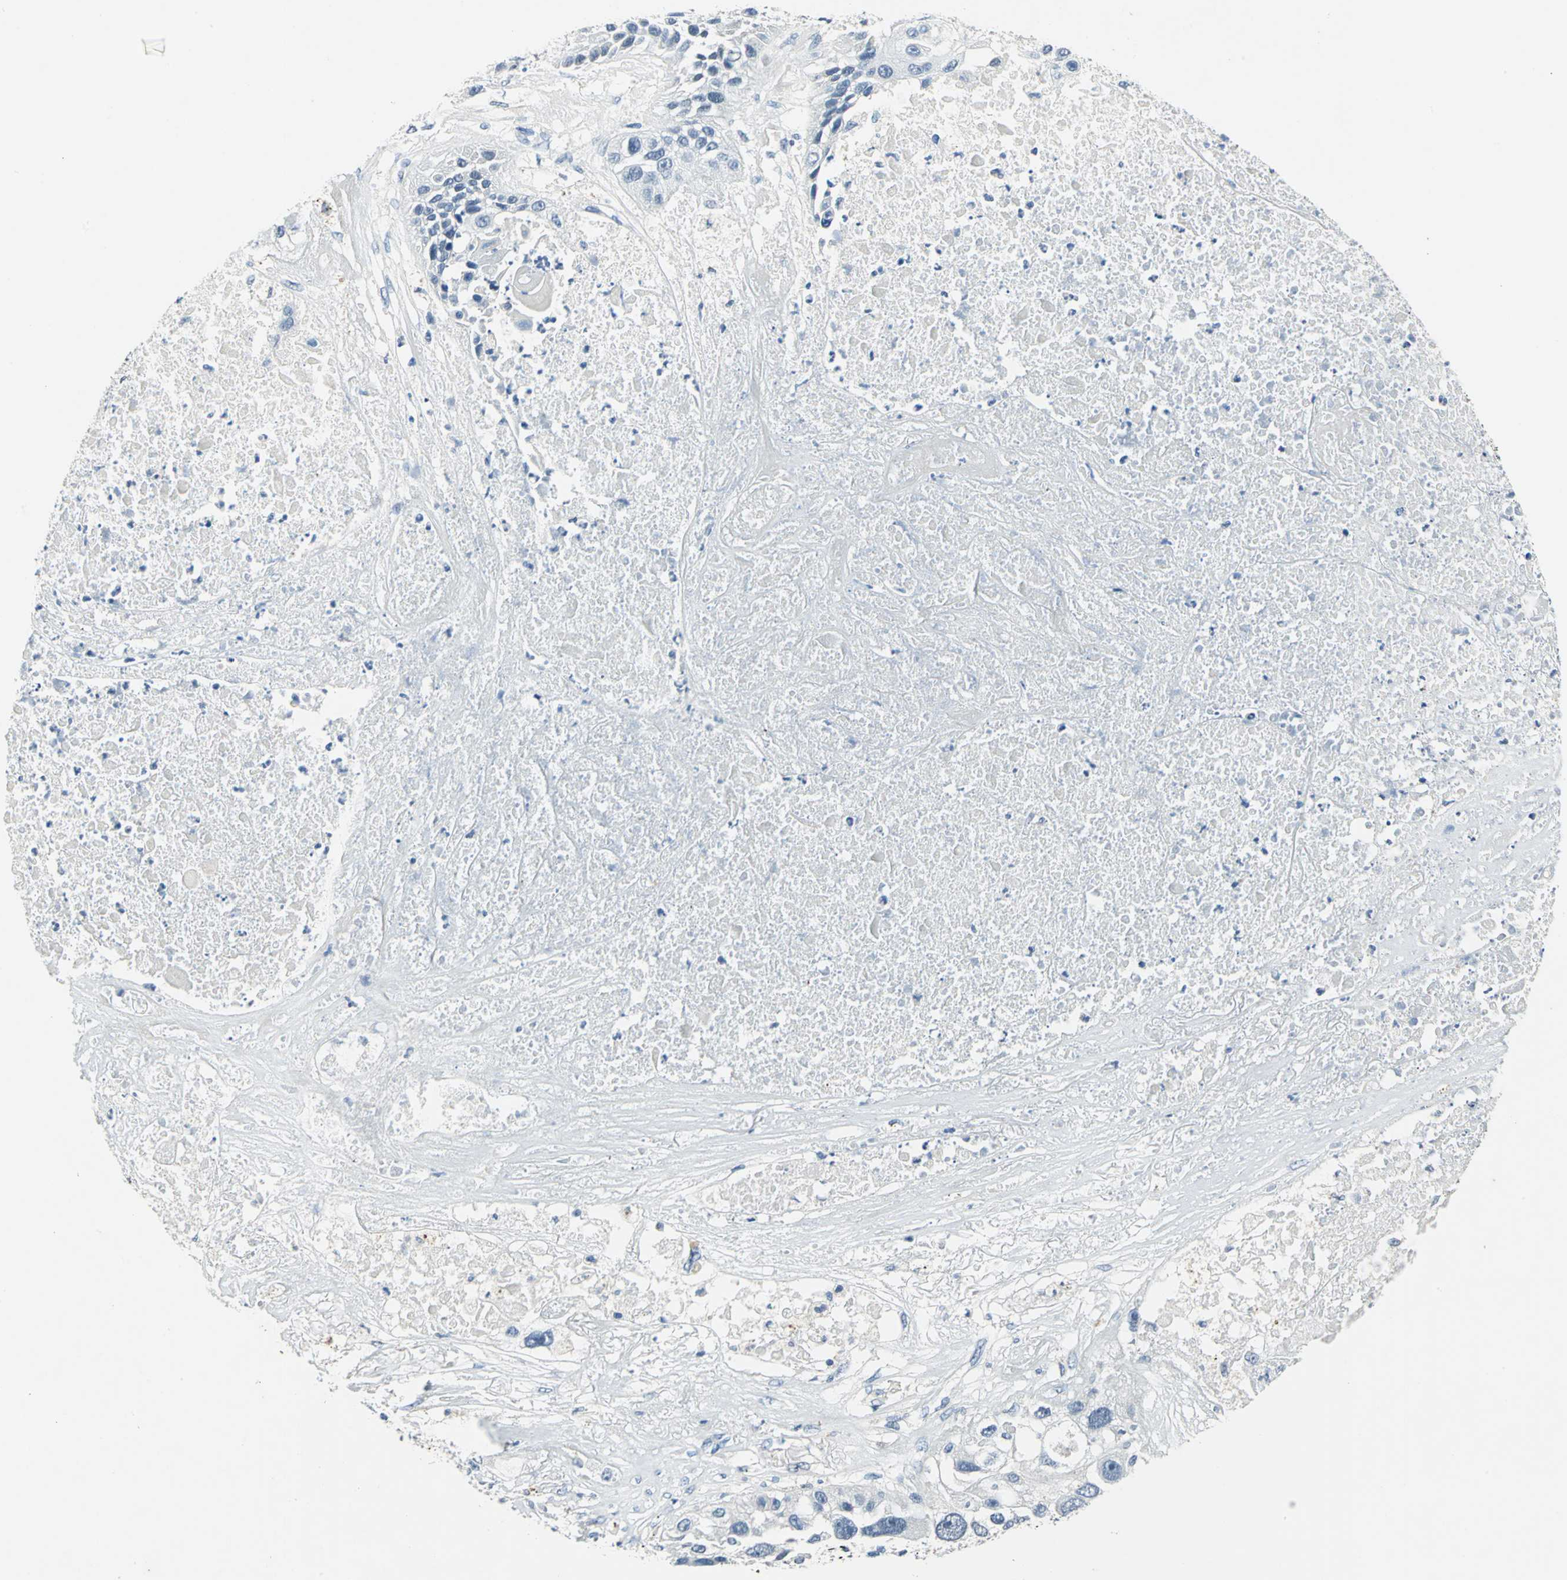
{"staining": {"intensity": "negative", "quantity": "none", "location": "none"}, "tissue": "lung cancer", "cell_type": "Tumor cells", "image_type": "cancer", "snomed": [{"axis": "morphology", "description": "Squamous cell carcinoma, NOS"}, {"axis": "topography", "description": "Lung"}], "caption": "High magnification brightfield microscopy of lung cancer (squamous cell carcinoma) stained with DAB (brown) and counterstained with hematoxylin (blue): tumor cells show no significant staining. (Immunohistochemistry, brightfield microscopy, high magnification).", "gene": "RAD17", "patient": {"sex": "male", "age": 71}}